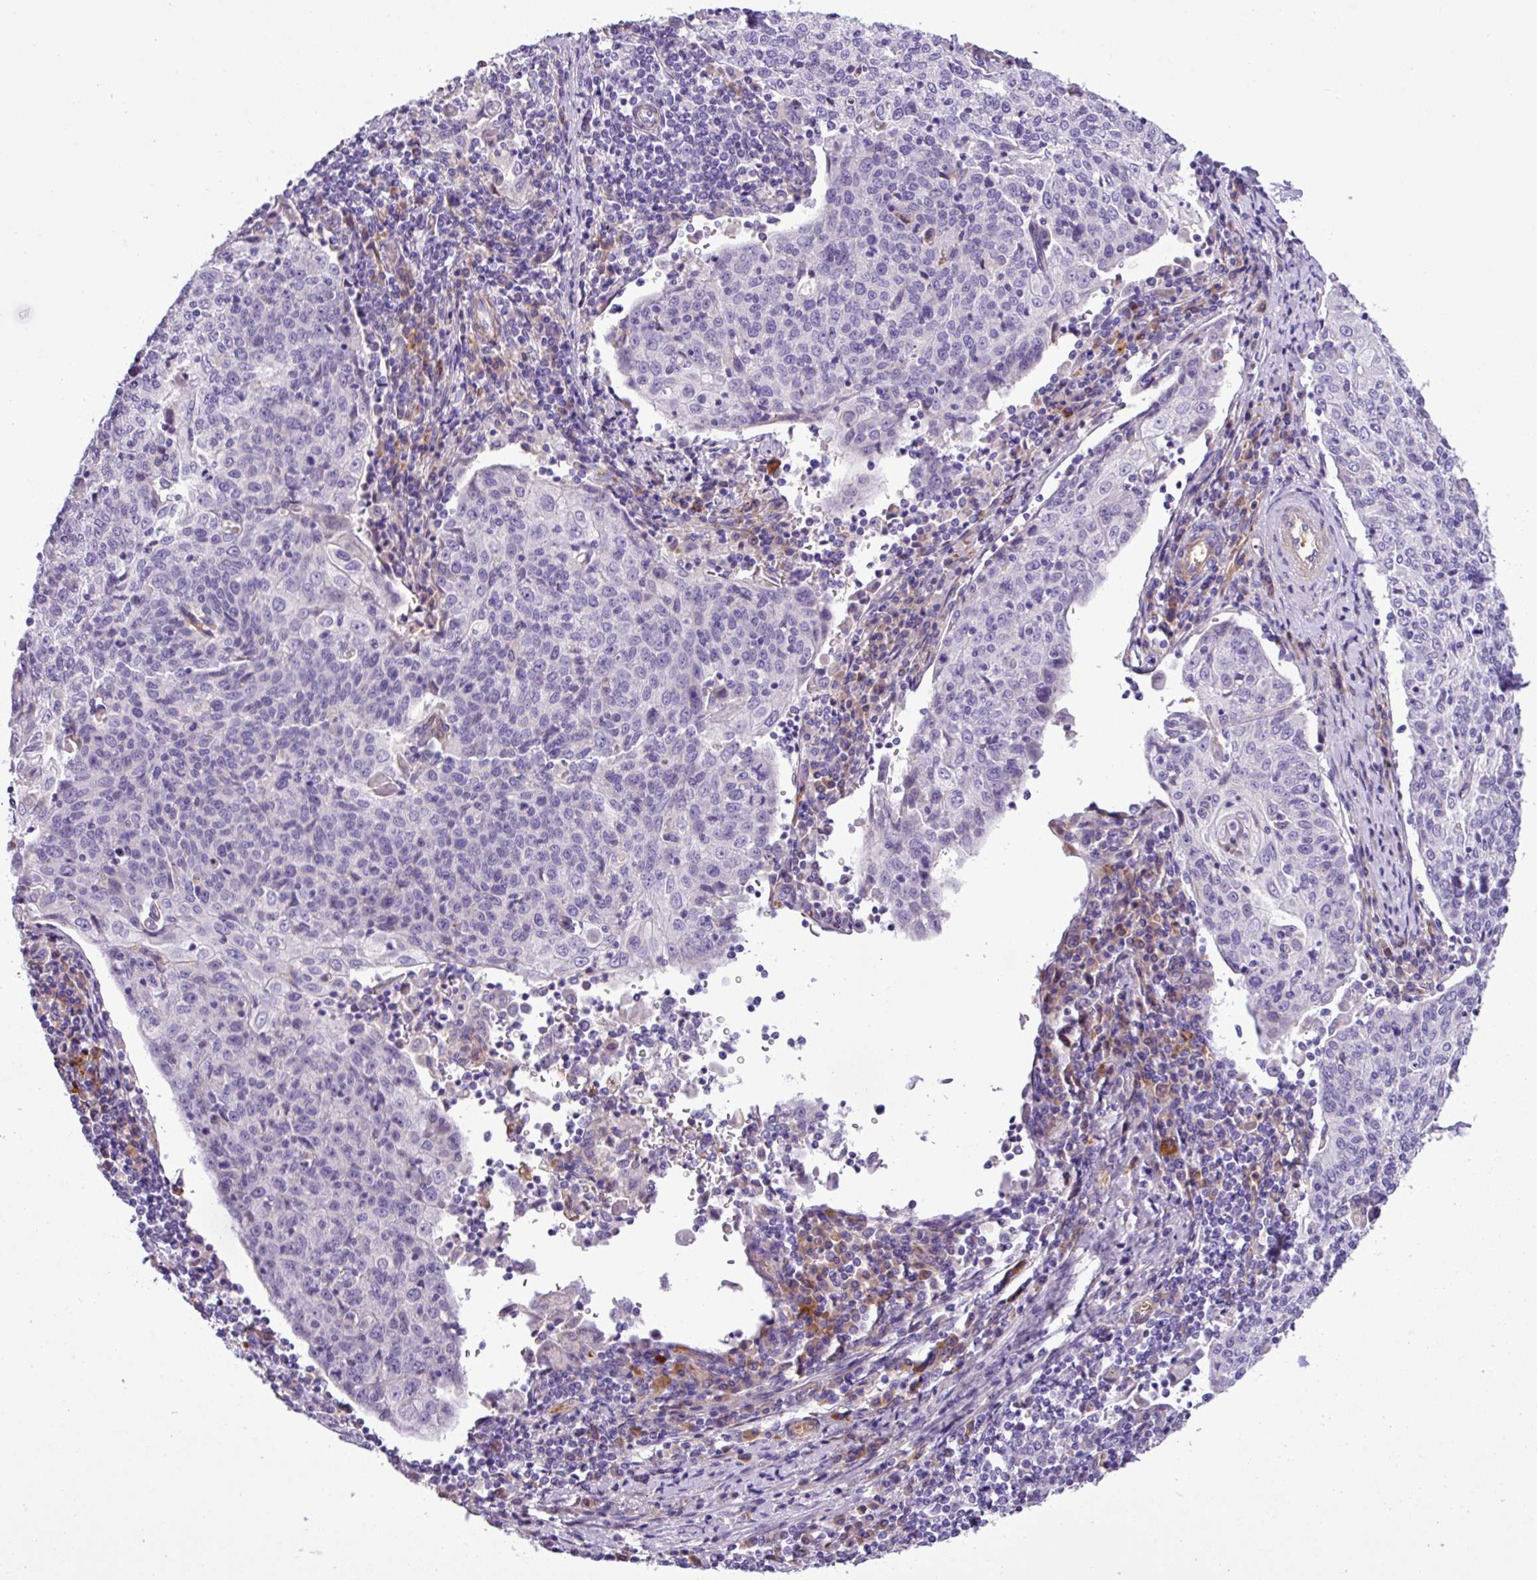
{"staining": {"intensity": "negative", "quantity": "none", "location": "none"}, "tissue": "cervical cancer", "cell_type": "Tumor cells", "image_type": "cancer", "snomed": [{"axis": "morphology", "description": "Squamous cell carcinoma, NOS"}, {"axis": "topography", "description": "Cervix"}], "caption": "High magnification brightfield microscopy of cervical cancer (squamous cell carcinoma) stained with DAB (brown) and counterstained with hematoxylin (blue): tumor cells show no significant staining.", "gene": "C11orf91", "patient": {"sex": "female", "age": 48}}